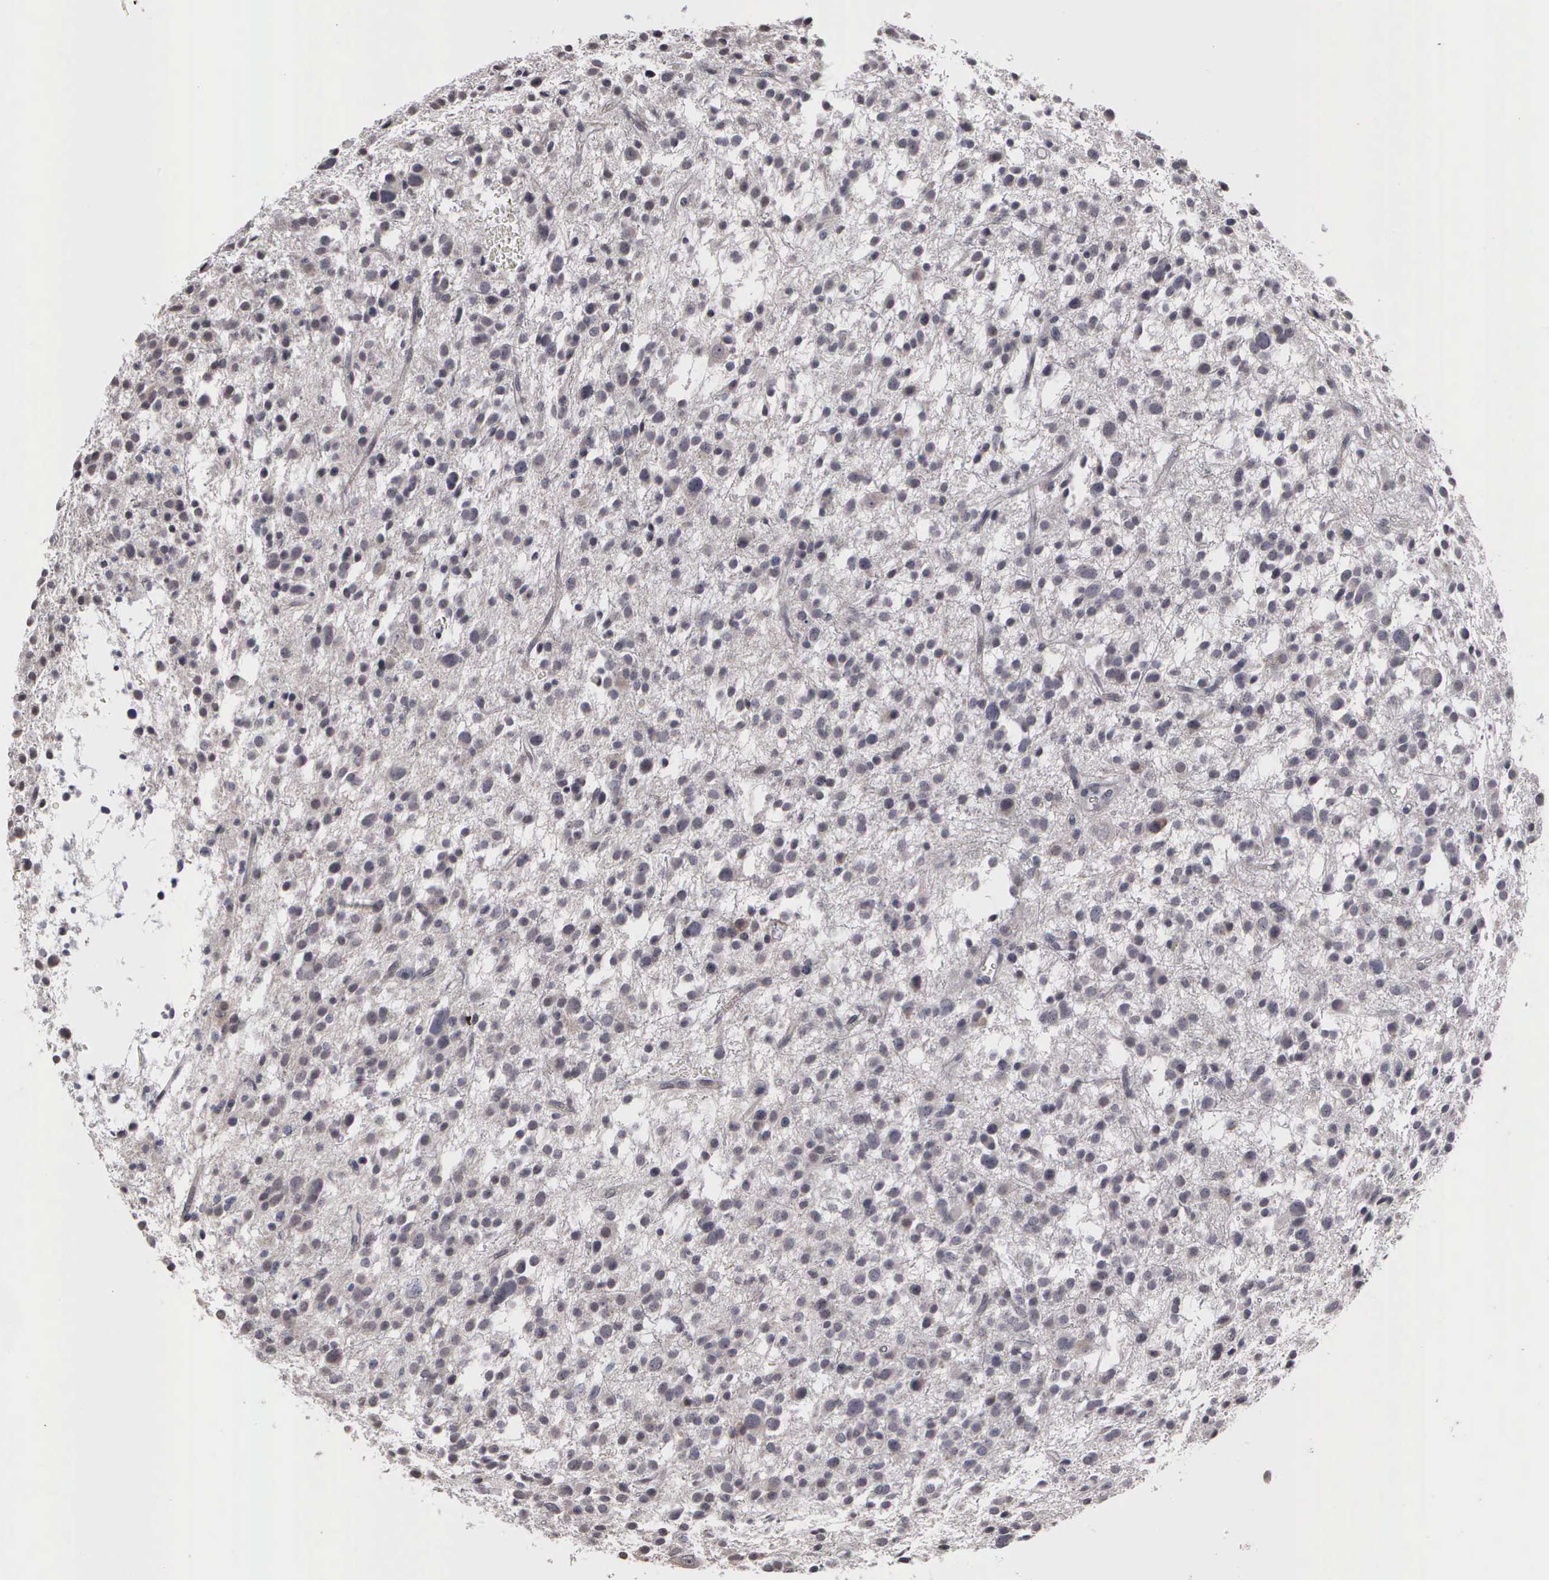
{"staining": {"intensity": "negative", "quantity": "none", "location": "none"}, "tissue": "glioma", "cell_type": "Tumor cells", "image_type": "cancer", "snomed": [{"axis": "morphology", "description": "Glioma, malignant, Low grade"}, {"axis": "topography", "description": "Brain"}], "caption": "Tumor cells are negative for protein expression in human glioma.", "gene": "MMP9", "patient": {"sex": "female", "age": 36}}